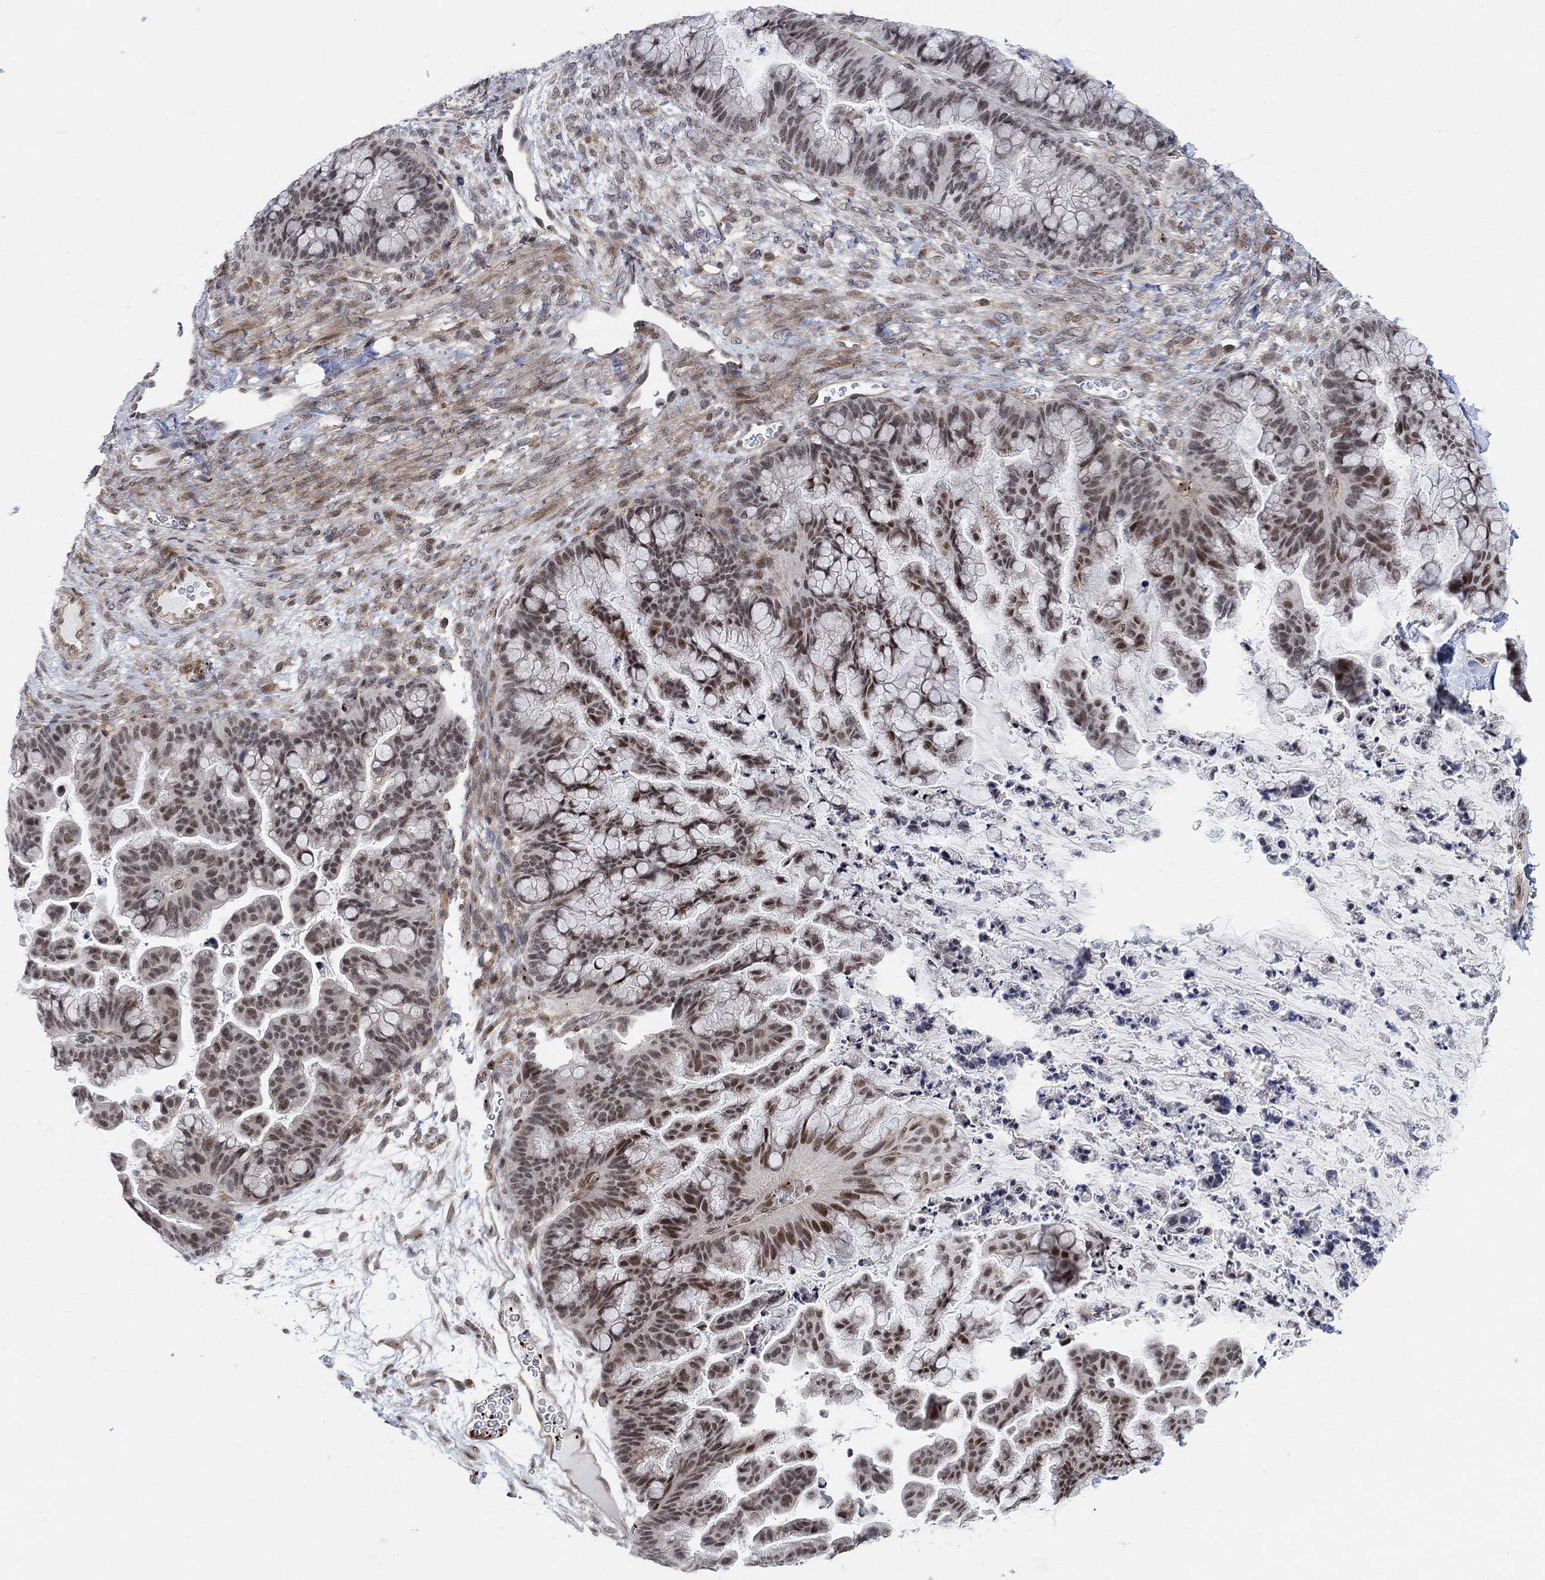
{"staining": {"intensity": "strong", "quantity": "25%-75%", "location": "nuclear"}, "tissue": "ovarian cancer", "cell_type": "Tumor cells", "image_type": "cancer", "snomed": [{"axis": "morphology", "description": "Cystadenocarcinoma, mucinous, NOS"}, {"axis": "topography", "description": "Ovary"}], "caption": "Human ovarian cancer stained with a protein marker reveals strong staining in tumor cells.", "gene": "PWWP2B", "patient": {"sex": "female", "age": 67}}